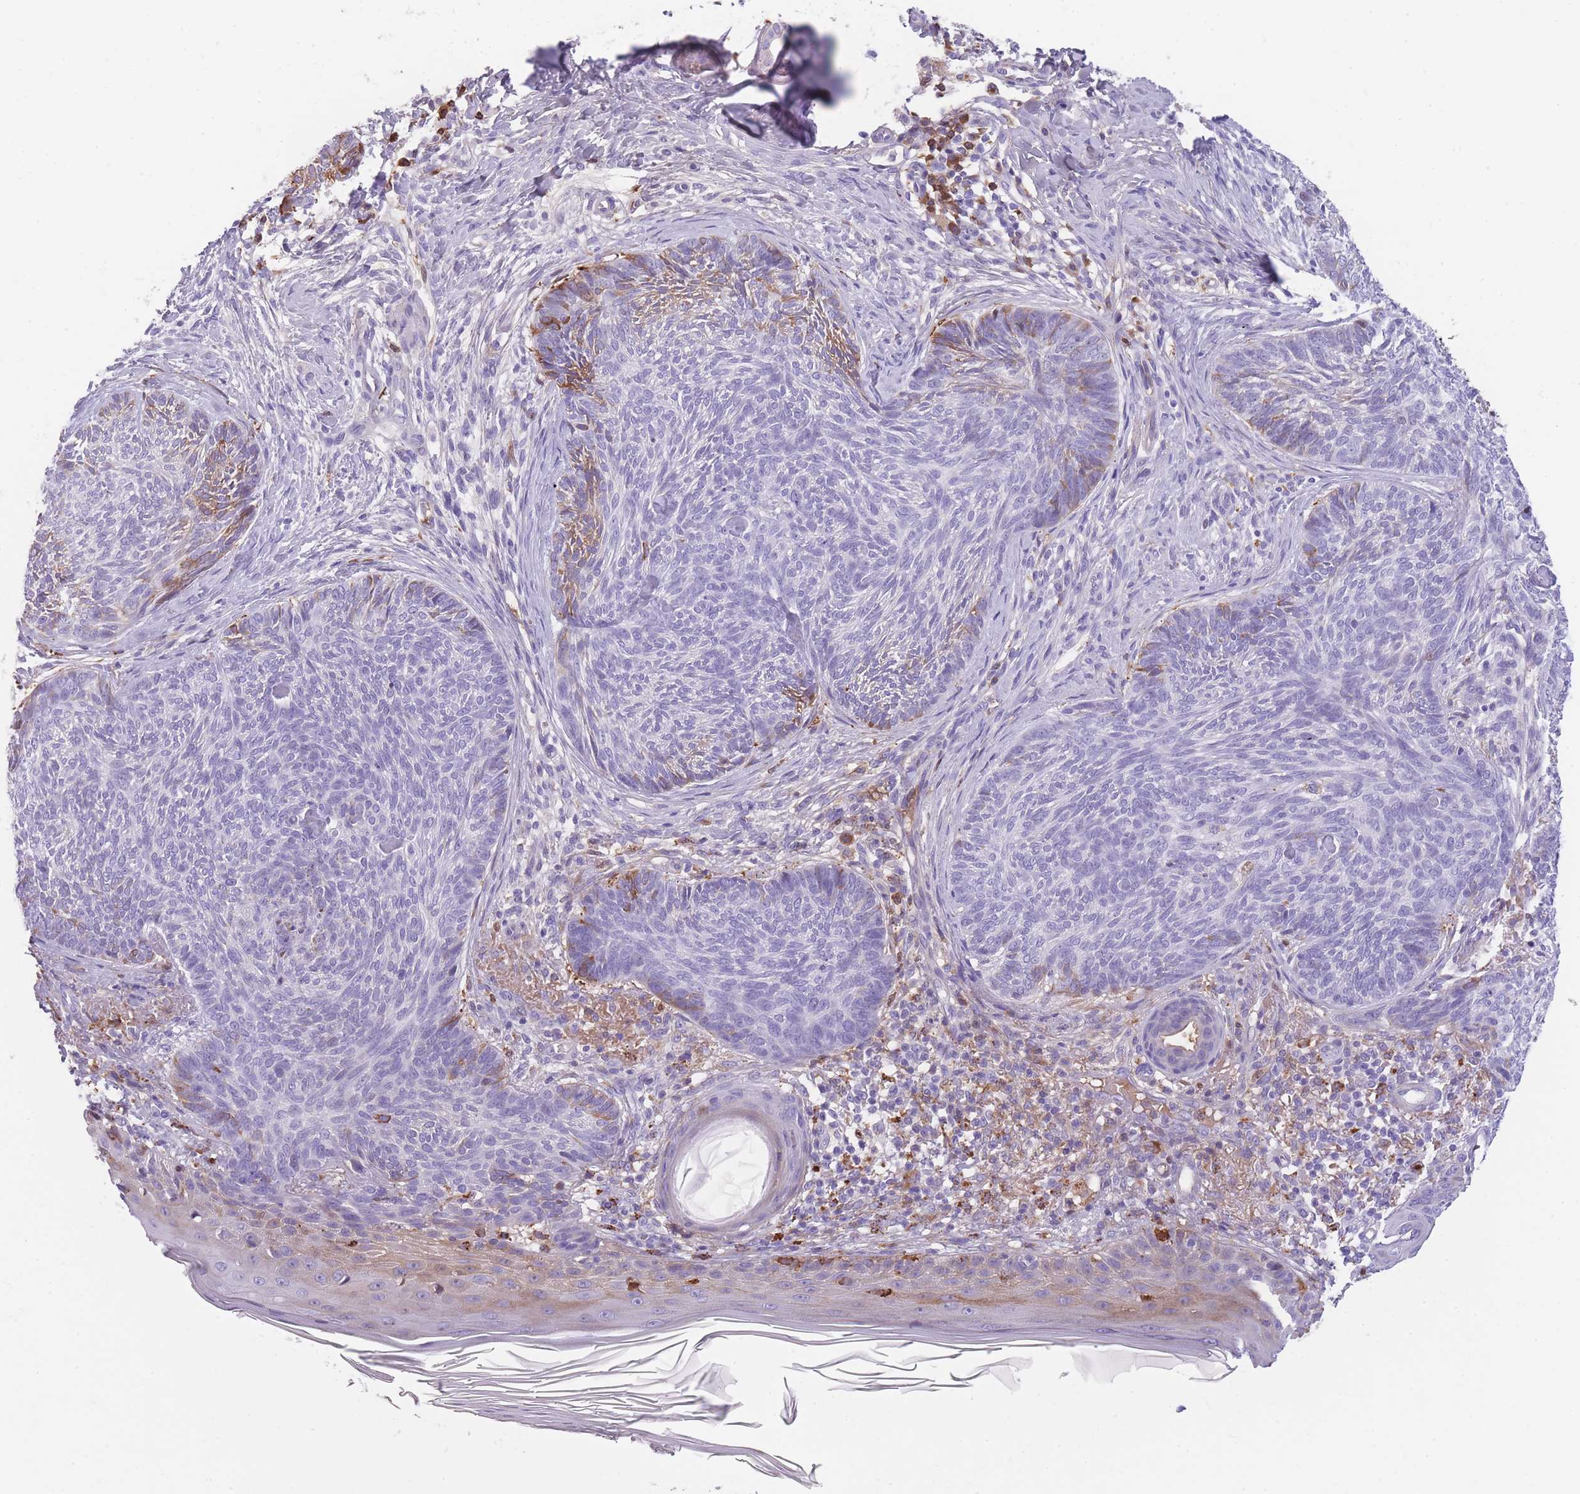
{"staining": {"intensity": "moderate", "quantity": "<25%", "location": "cytoplasmic/membranous"}, "tissue": "skin cancer", "cell_type": "Tumor cells", "image_type": "cancer", "snomed": [{"axis": "morphology", "description": "Basal cell carcinoma"}, {"axis": "topography", "description": "Skin"}], "caption": "Immunohistochemical staining of skin basal cell carcinoma demonstrates low levels of moderate cytoplasmic/membranous staining in approximately <25% of tumor cells.", "gene": "GNAT1", "patient": {"sex": "male", "age": 73}}